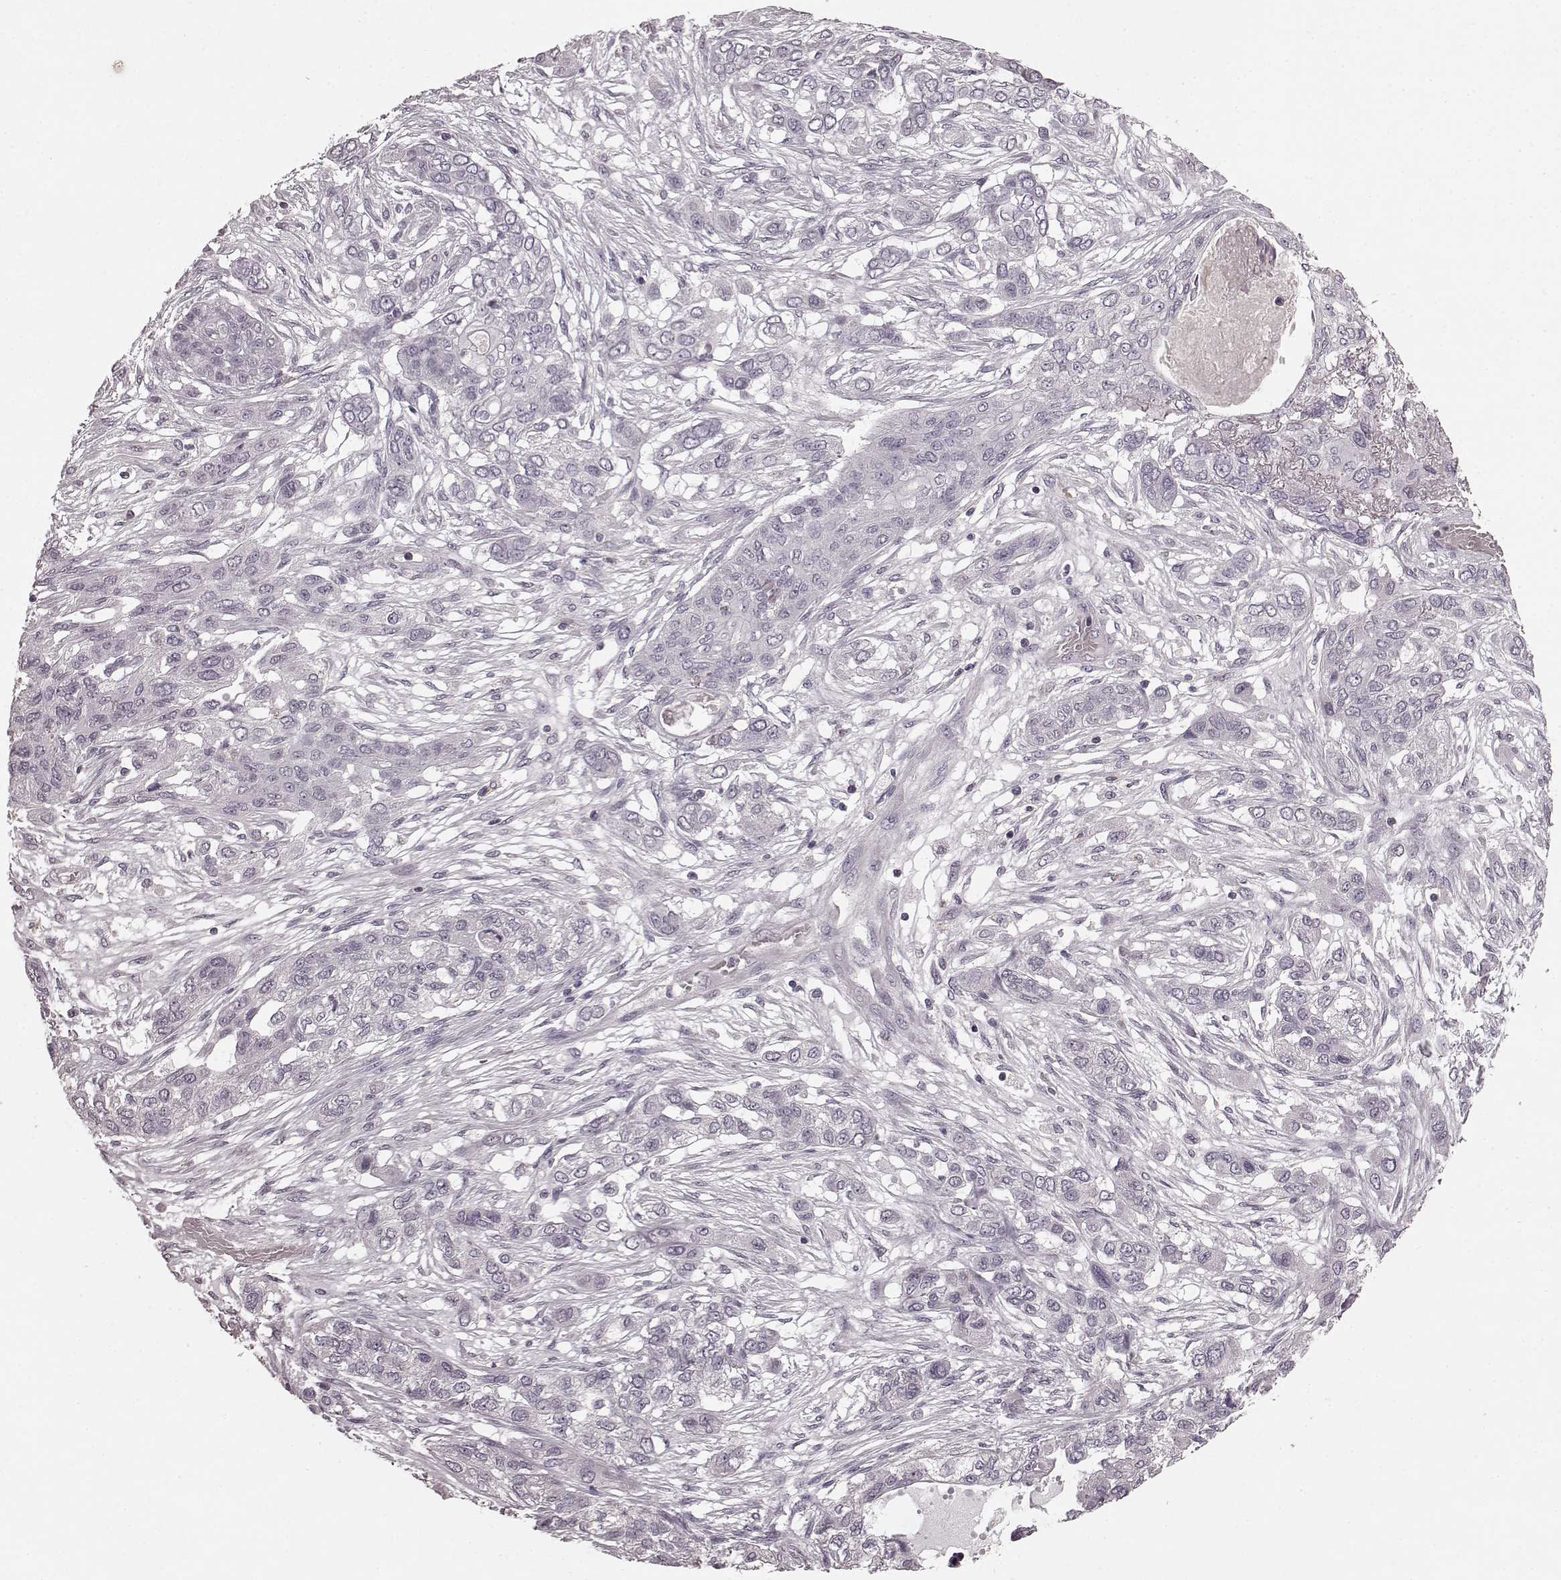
{"staining": {"intensity": "negative", "quantity": "none", "location": "none"}, "tissue": "lung cancer", "cell_type": "Tumor cells", "image_type": "cancer", "snomed": [{"axis": "morphology", "description": "Squamous cell carcinoma, NOS"}, {"axis": "topography", "description": "Lung"}], "caption": "This is a micrograph of immunohistochemistry (IHC) staining of lung cancer (squamous cell carcinoma), which shows no staining in tumor cells. (Stains: DAB (3,3'-diaminobenzidine) immunohistochemistry (IHC) with hematoxylin counter stain, Microscopy: brightfield microscopy at high magnification).", "gene": "CD28", "patient": {"sex": "female", "age": 70}}